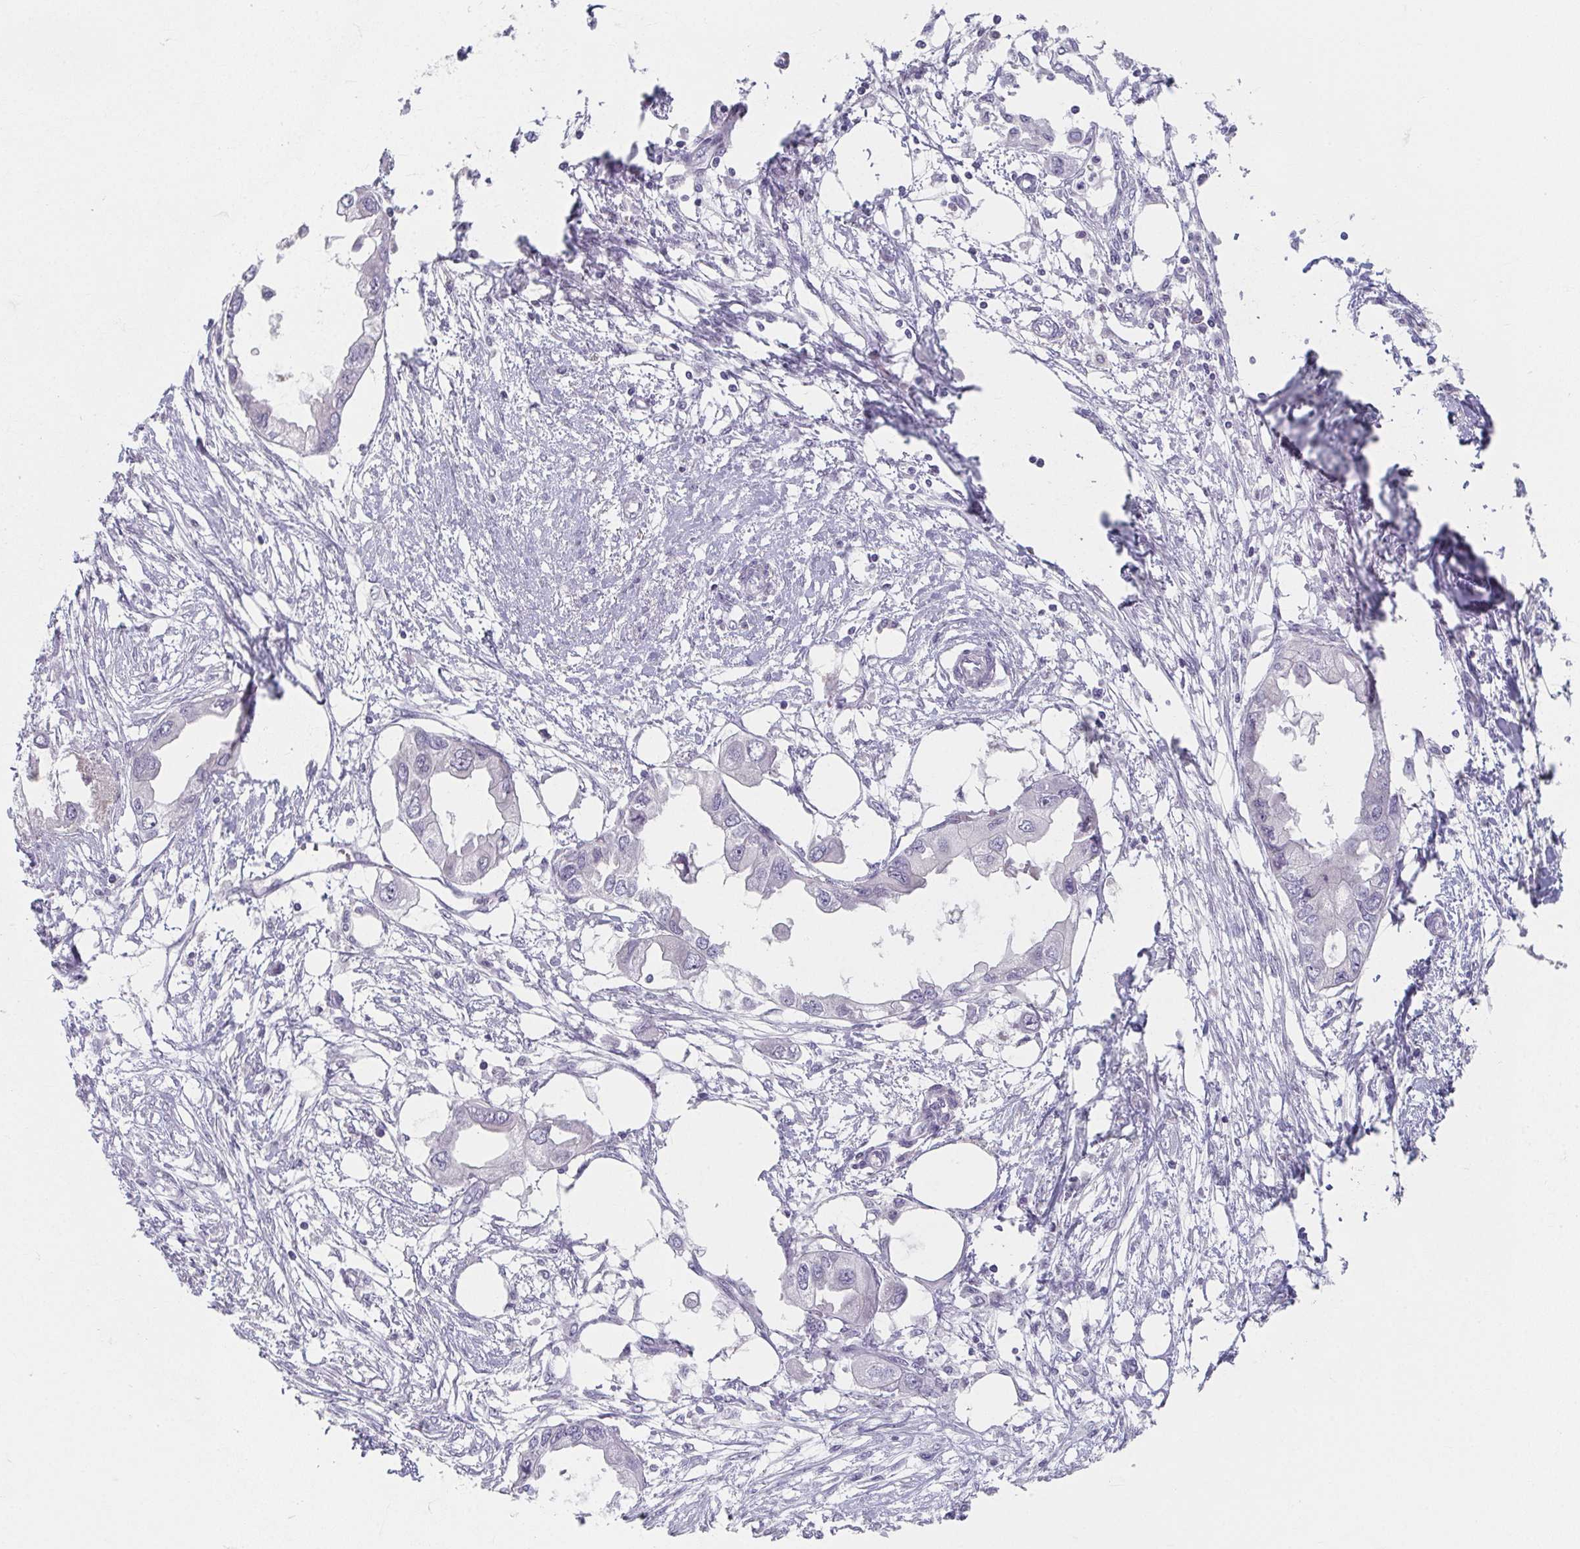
{"staining": {"intensity": "negative", "quantity": "none", "location": "none"}, "tissue": "endometrial cancer", "cell_type": "Tumor cells", "image_type": "cancer", "snomed": [{"axis": "morphology", "description": "Adenocarcinoma, NOS"}, {"axis": "morphology", "description": "Adenocarcinoma, metastatic, NOS"}, {"axis": "topography", "description": "Adipose tissue"}, {"axis": "topography", "description": "Endometrium"}], "caption": "Protein analysis of endometrial cancer (metastatic adenocarcinoma) exhibits no significant positivity in tumor cells.", "gene": "CAMKV", "patient": {"sex": "female", "age": 67}}